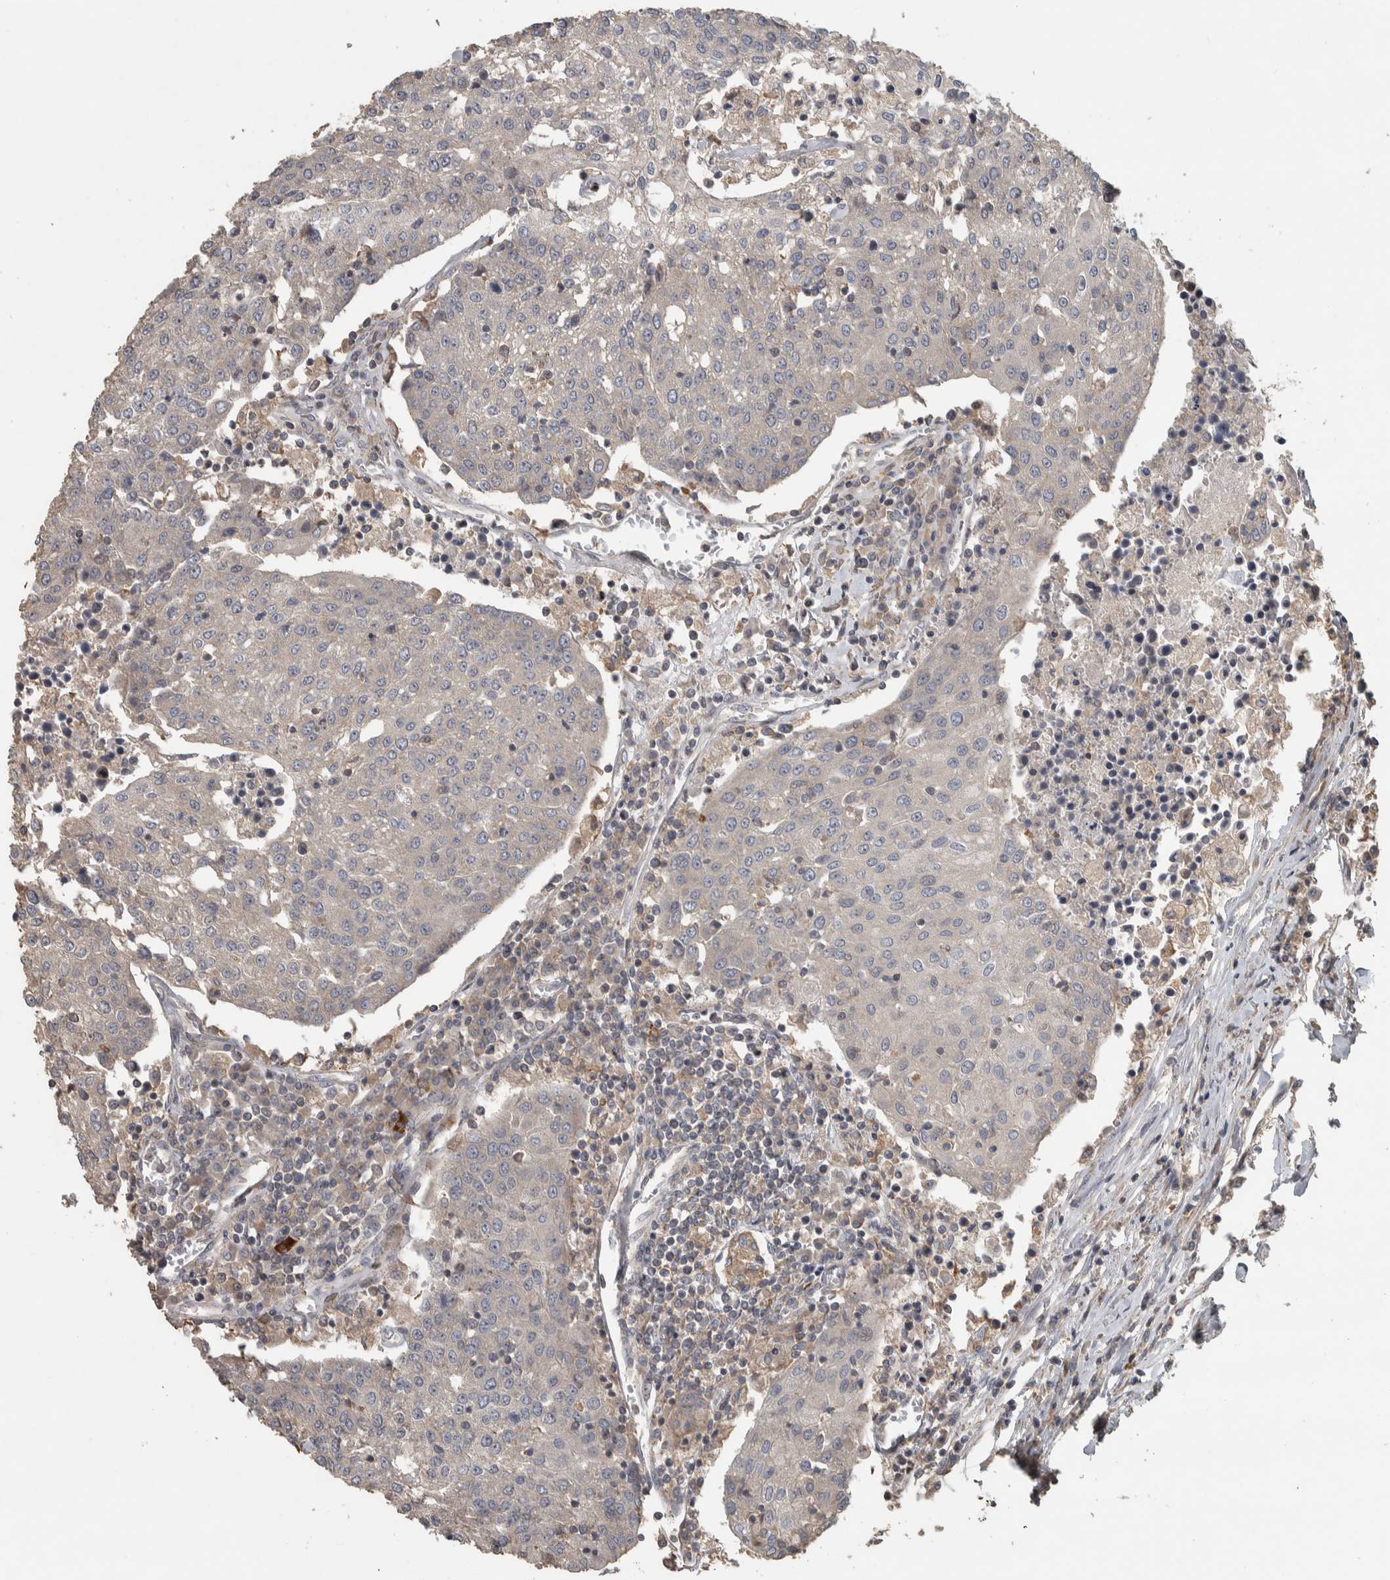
{"staining": {"intensity": "negative", "quantity": "none", "location": "none"}, "tissue": "urothelial cancer", "cell_type": "Tumor cells", "image_type": "cancer", "snomed": [{"axis": "morphology", "description": "Urothelial carcinoma, High grade"}, {"axis": "topography", "description": "Urinary bladder"}], "caption": "Image shows no protein expression in tumor cells of urothelial cancer tissue.", "gene": "ERAL1", "patient": {"sex": "female", "age": 85}}